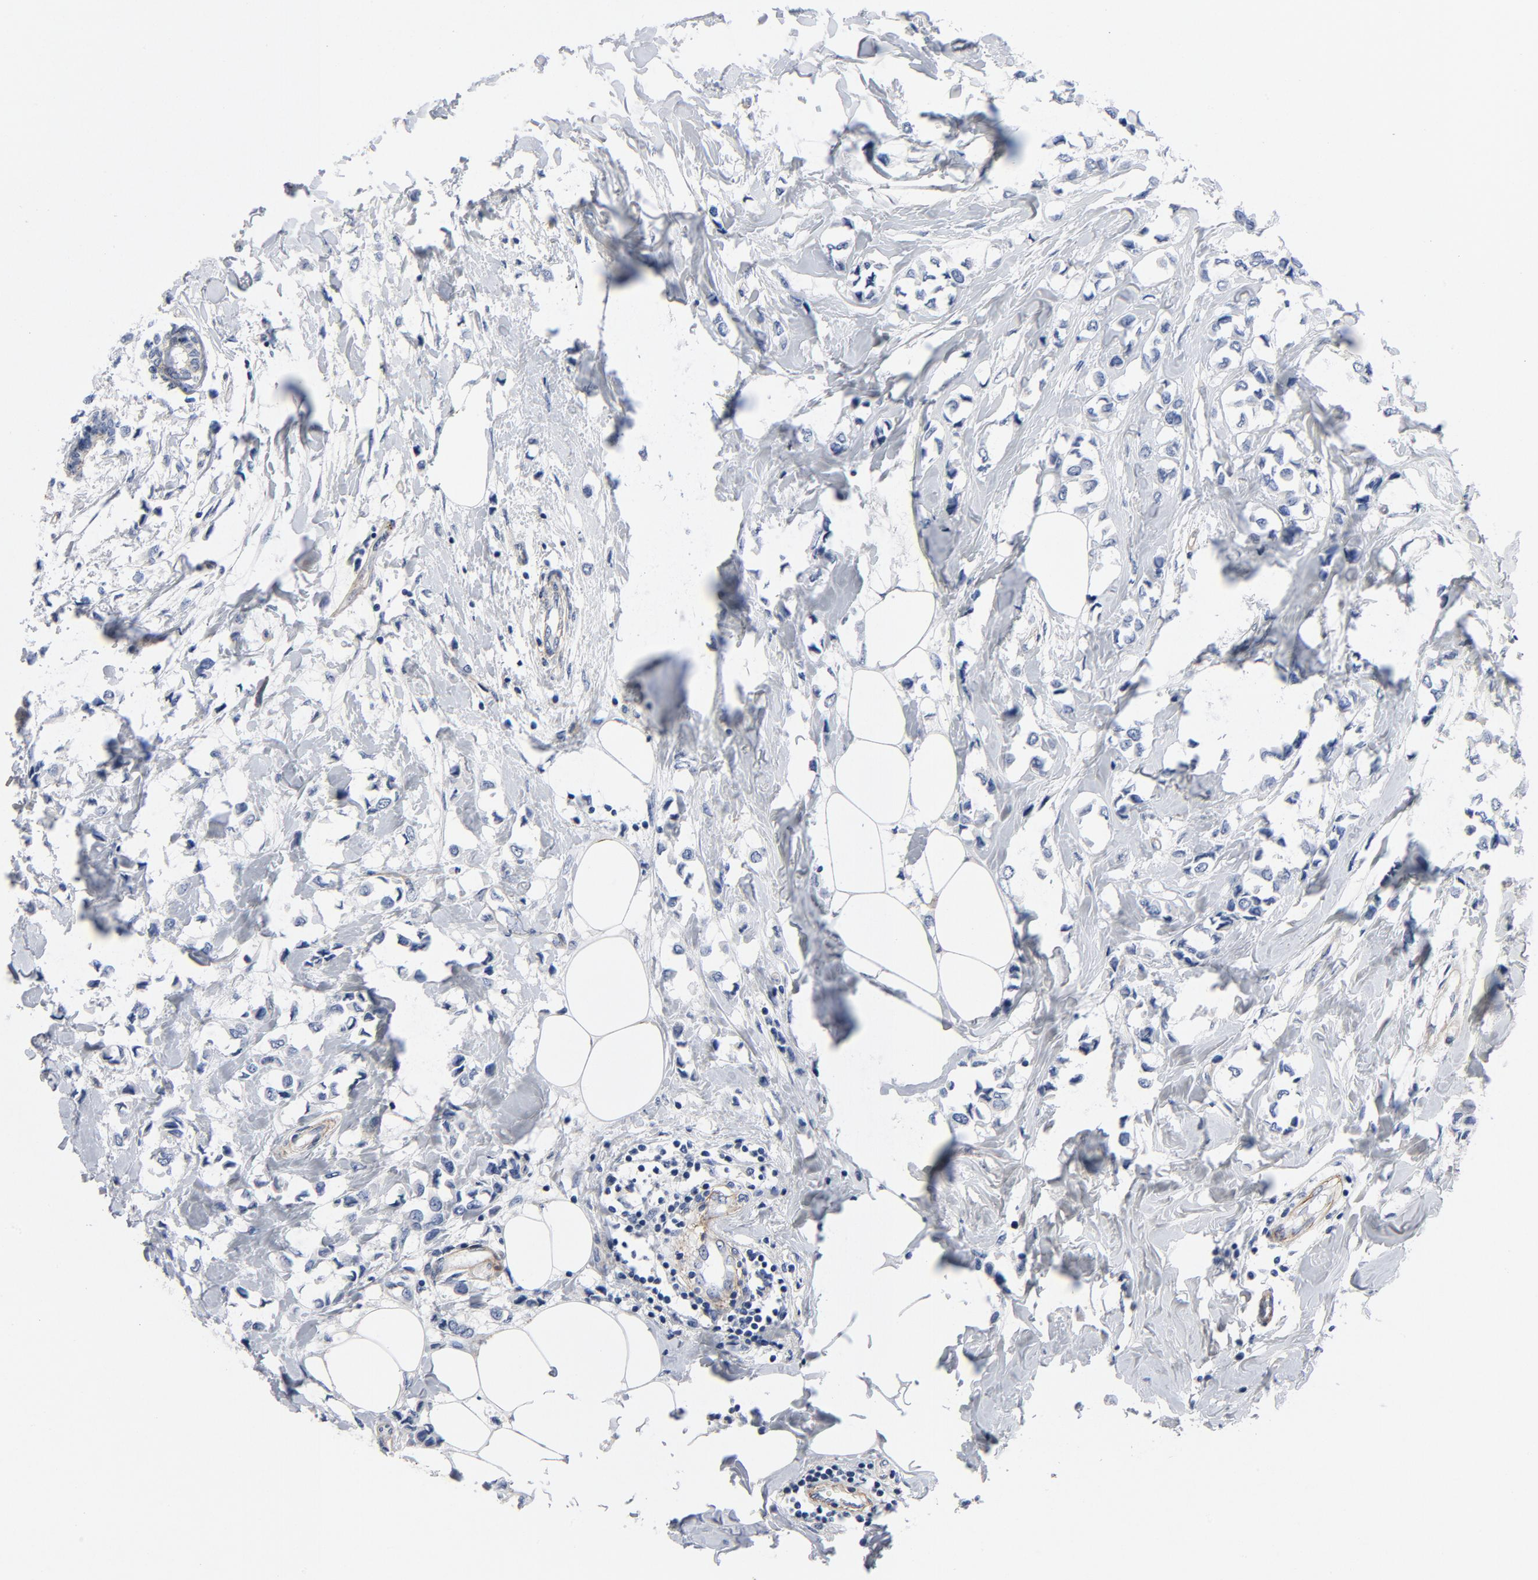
{"staining": {"intensity": "negative", "quantity": "none", "location": "none"}, "tissue": "breast cancer", "cell_type": "Tumor cells", "image_type": "cancer", "snomed": [{"axis": "morphology", "description": "Lobular carcinoma"}, {"axis": "topography", "description": "Breast"}], "caption": "Immunohistochemistry (IHC) of human breast cancer displays no expression in tumor cells.", "gene": "LAMC1", "patient": {"sex": "female", "age": 51}}